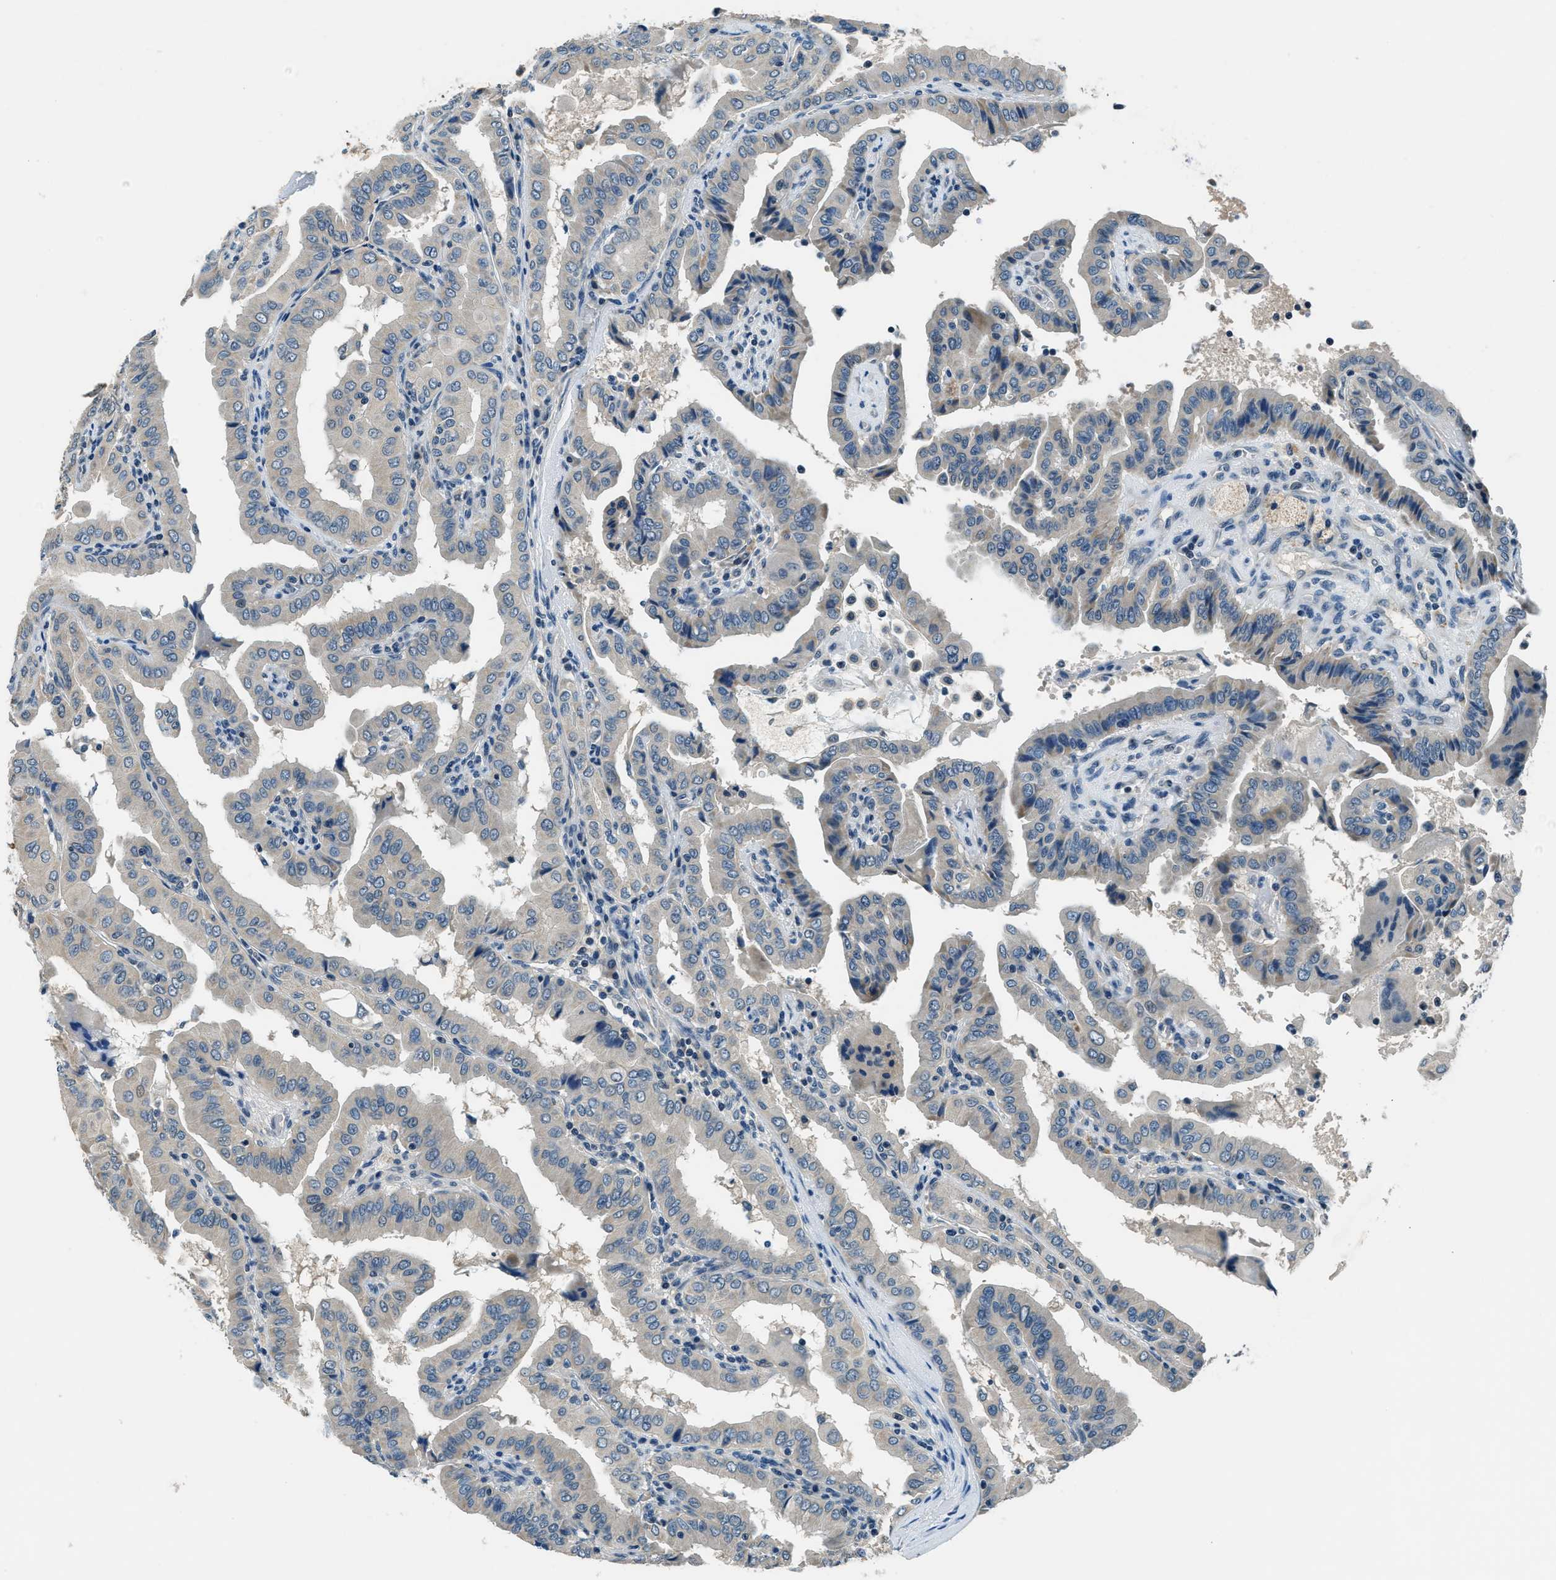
{"staining": {"intensity": "negative", "quantity": "none", "location": "none"}, "tissue": "thyroid cancer", "cell_type": "Tumor cells", "image_type": "cancer", "snomed": [{"axis": "morphology", "description": "Papillary adenocarcinoma, NOS"}, {"axis": "topography", "description": "Thyroid gland"}], "caption": "Immunohistochemistry of human thyroid papillary adenocarcinoma exhibits no staining in tumor cells.", "gene": "NME8", "patient": {"sex": "male", "age": 33}}